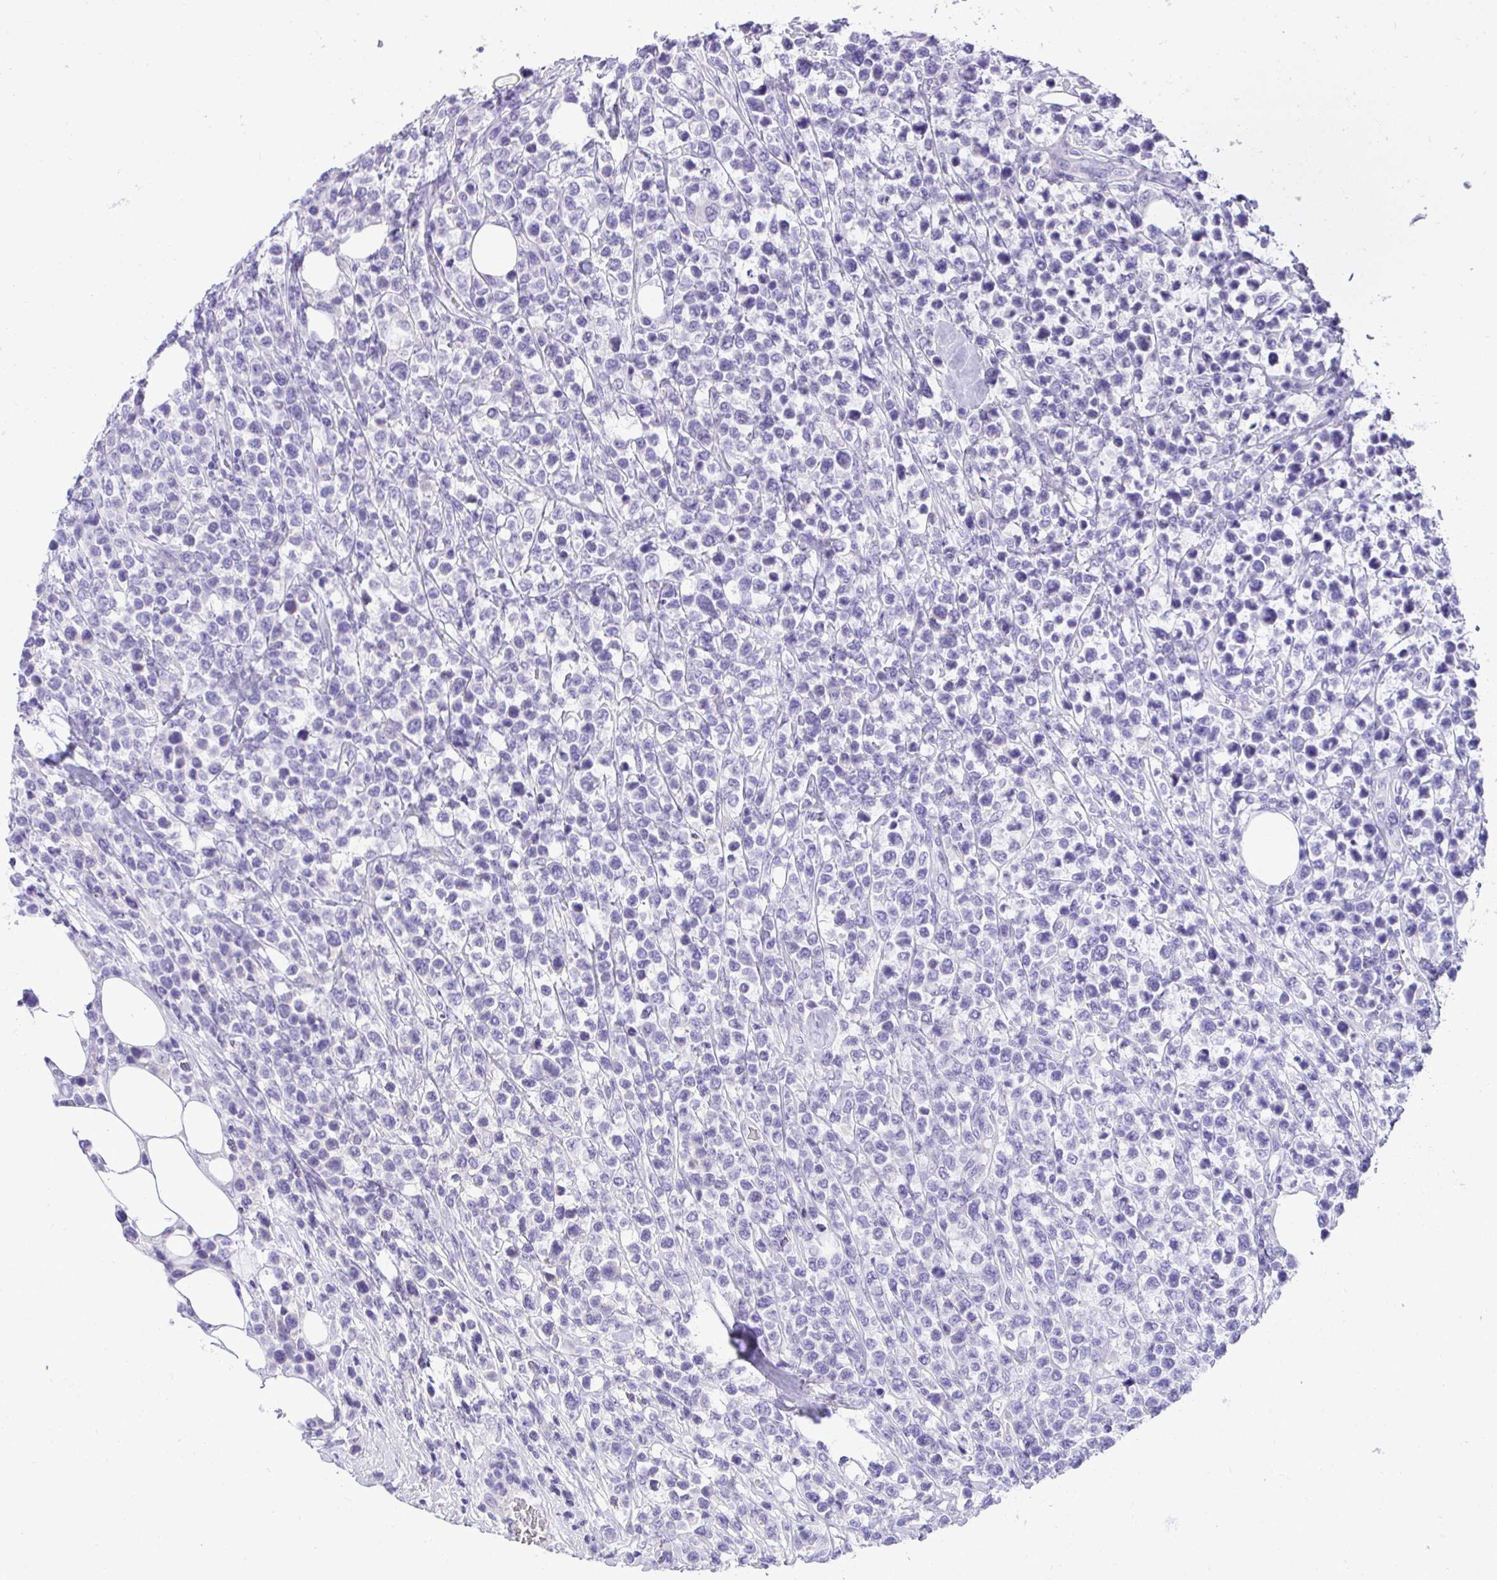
{"staining": {"intensity": "negative", "quantity": "none", "location": "none"}, "tissue": "lymphoma", "cell_type": "Tumor cells", "image_type": "cancer", "snomed": [{"axis": "morphology", "description": "Malignant lymphoma, non-Hodgkin's type, High grade"}, {"axis": "topography", "description": "Soft tissue"}], "caption": "Photomicrograph shows no protein positivity in tumor cells of lymphoma tissue.", "gene": "TMCO5A", "patient": {"sex": "female", "age": 56}}